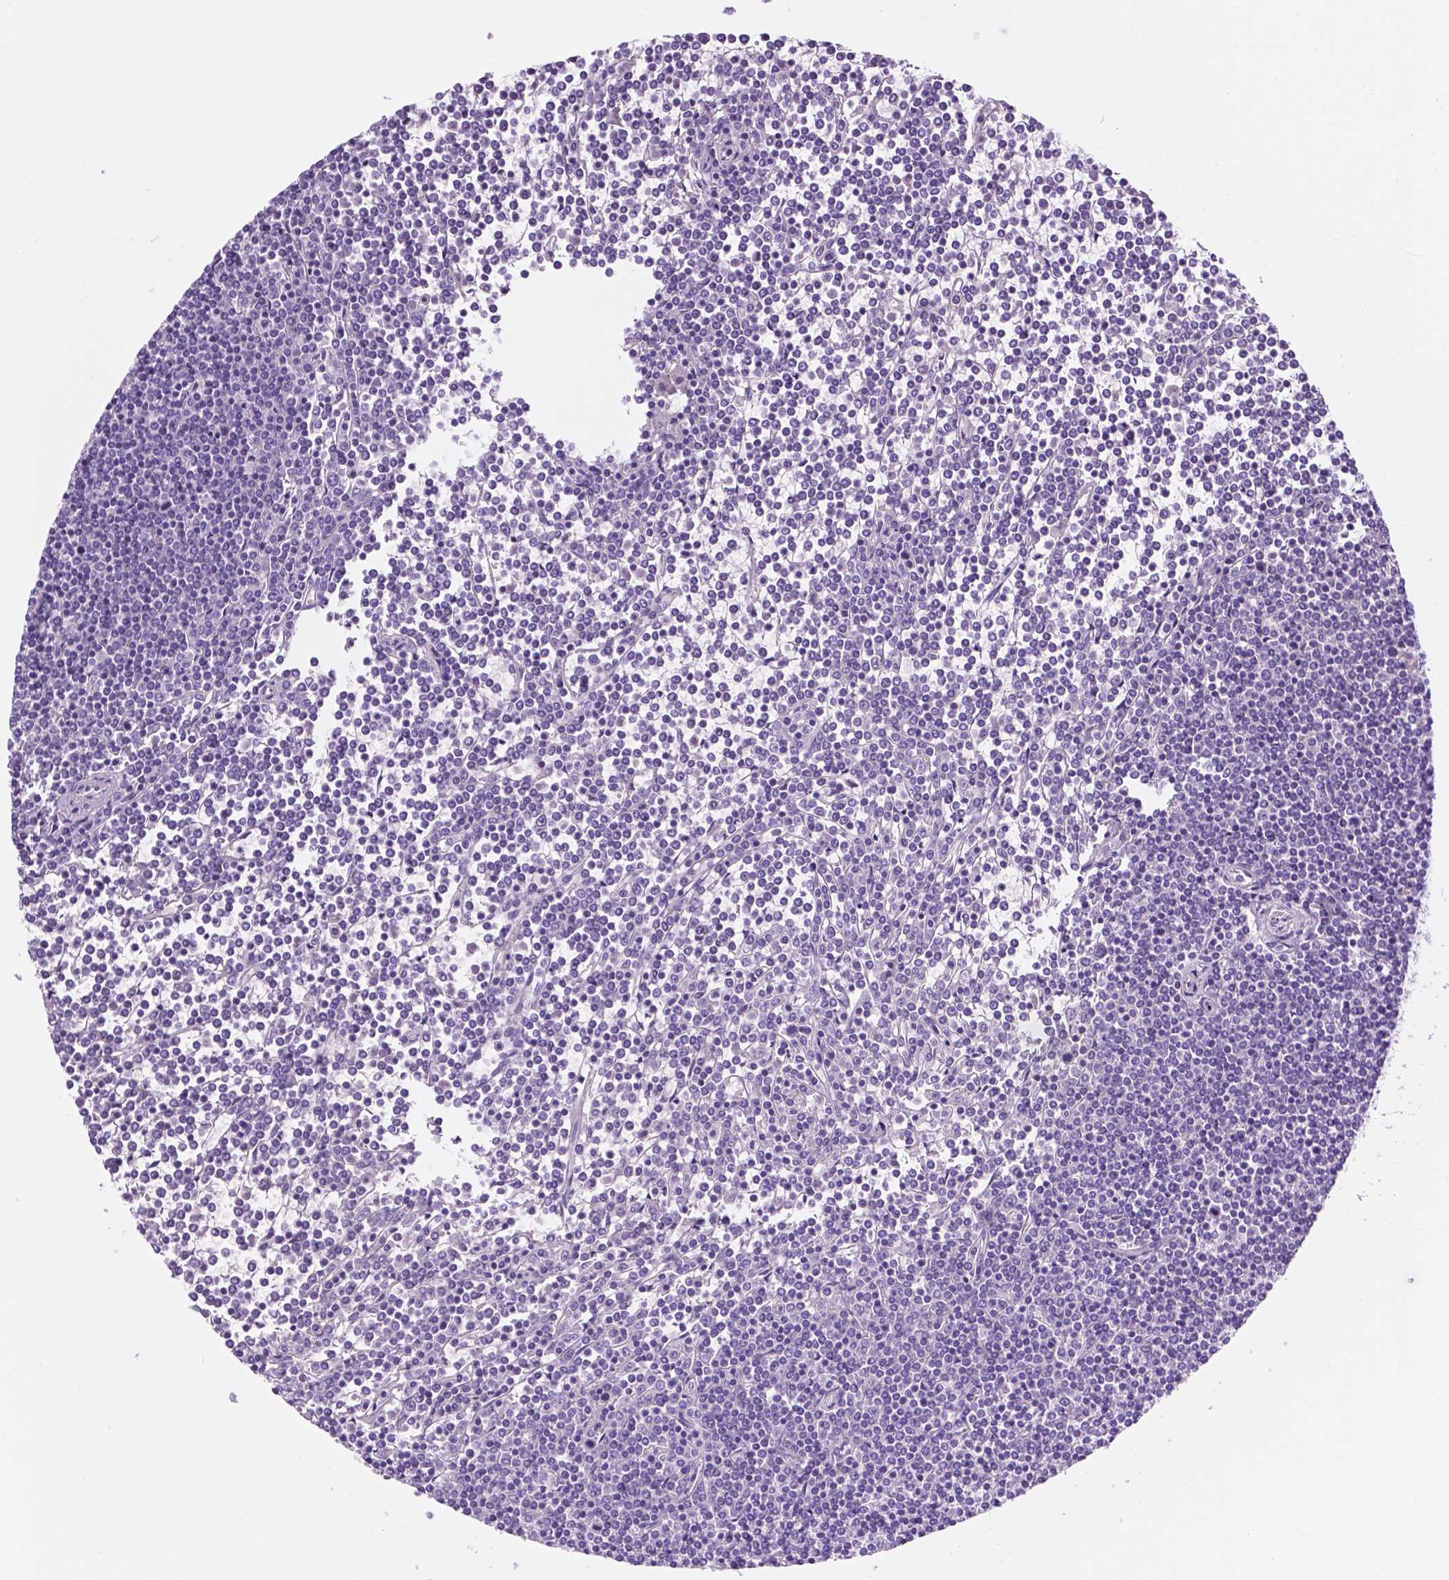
{"staining": {"intensity": "negative", "quantity": "none", "location": "none"}, "tissue": "lymphoma", "cell_type": "Tumor cells", "image_type": "cancer", "snomed": [{"axis": "morphology", "description": "Malignant lymphoma, non-Hodgkin's type, Low grade"}, {"axis": "topography", "description": "Spleen"}], "caption": "High power microscopy photomicrograph of an immunohistochemistry photomicrograph of low-grade malignant lymphoma, non-Hodgkin's type, revealing no significant staining in tumor cells. (DAB immunohistochemistry with hematoxylin counter stain).", "gene": "IGFN1", "patient": {"sex": "female", "age": 19}}